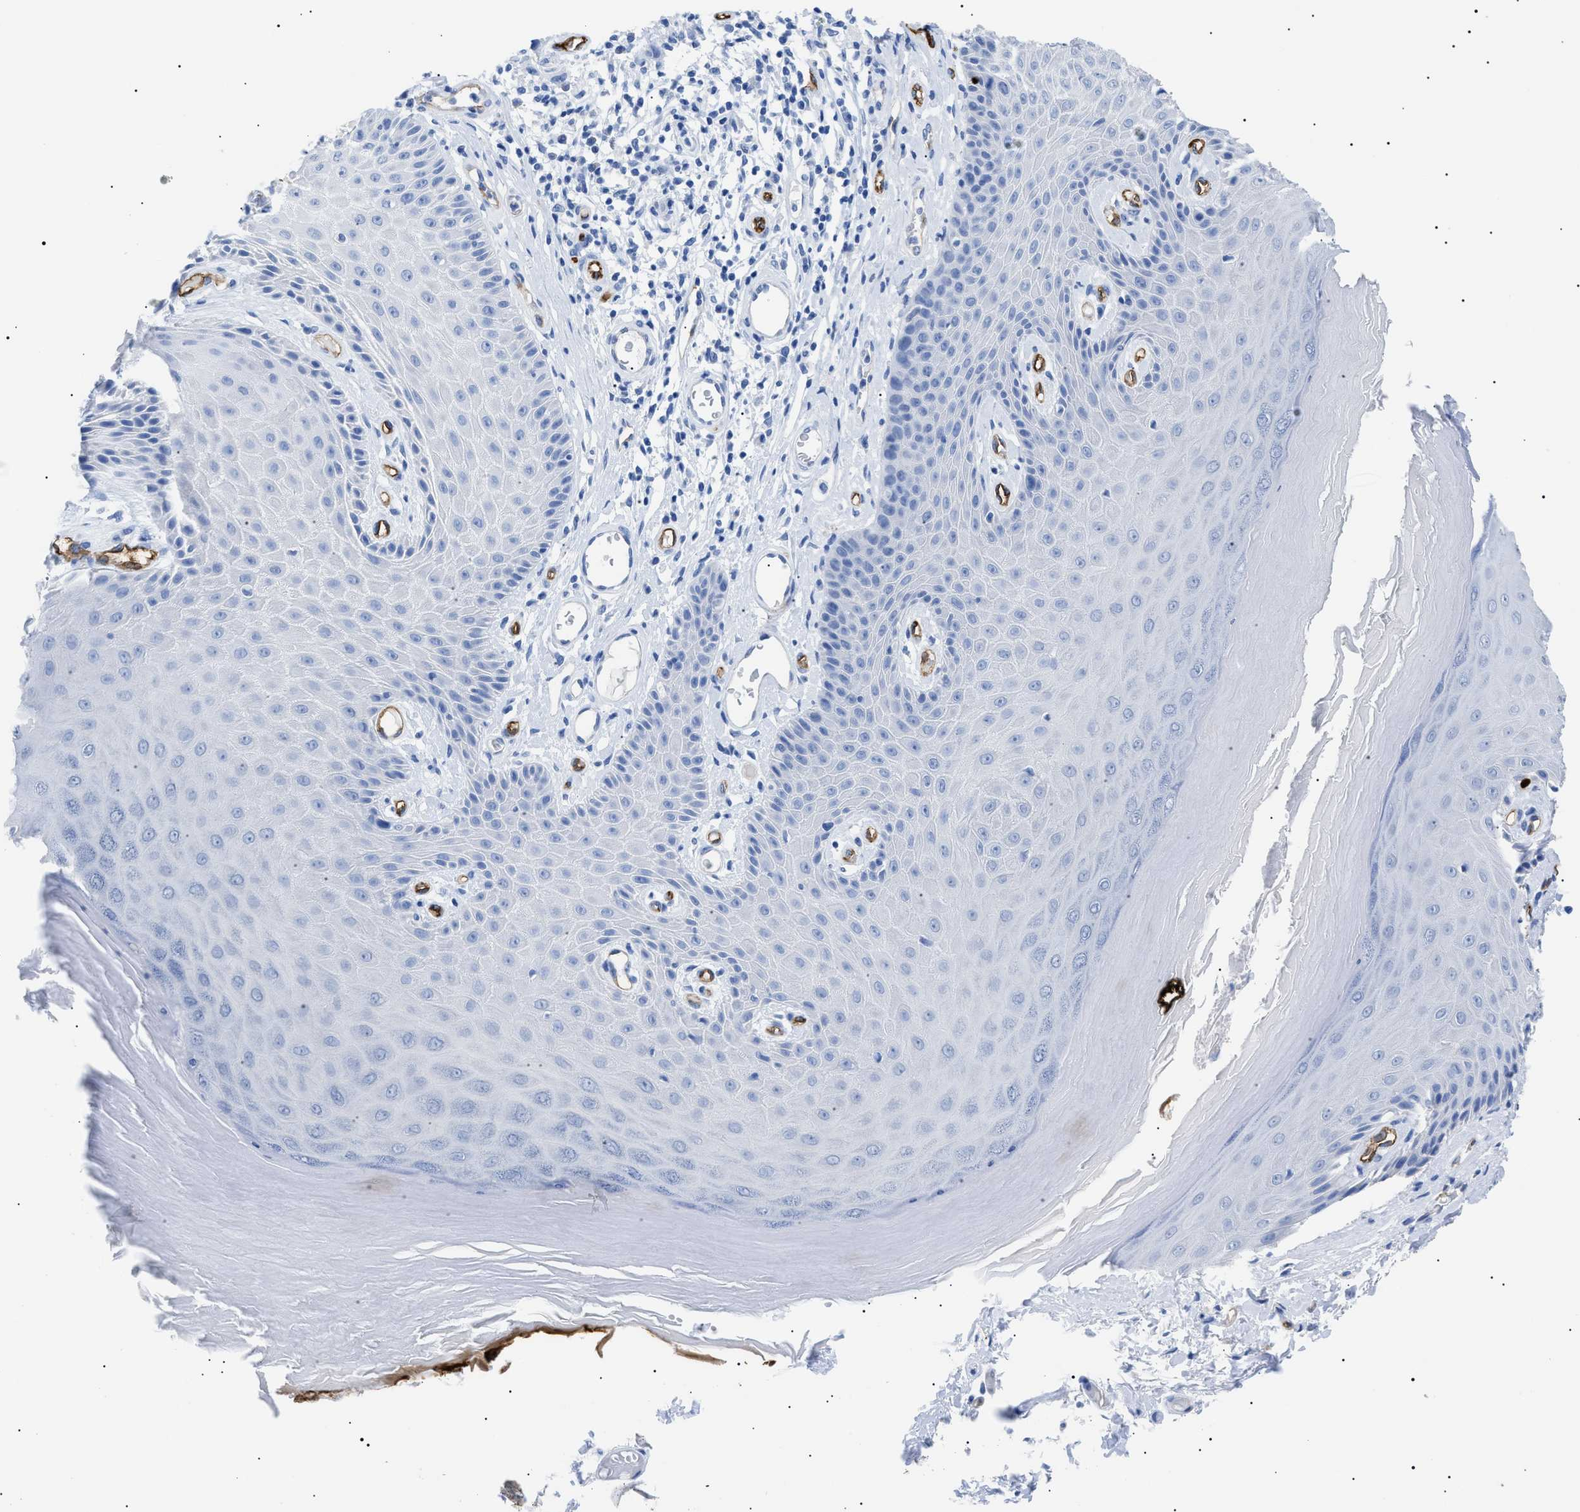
{"staining": {"intensity": "weak", "quantity": "<25%", "location": "cytoplasmic/membranous"}, "tissue": "skin", "cell_type": "Epidermal cells", "image_type": "normal", "snomed": [{"axis": "morphology", "description": "Normal tissue, NOS"}, {"axis": "topography", "description": "Vulva"}], "caption": "This is an immunohistochemistry (IHC) micrograph of normal human skin. There is no expression in epidermal cells.", "gene": "PODXL", "patient": {"sex": "female", "age": 73}}